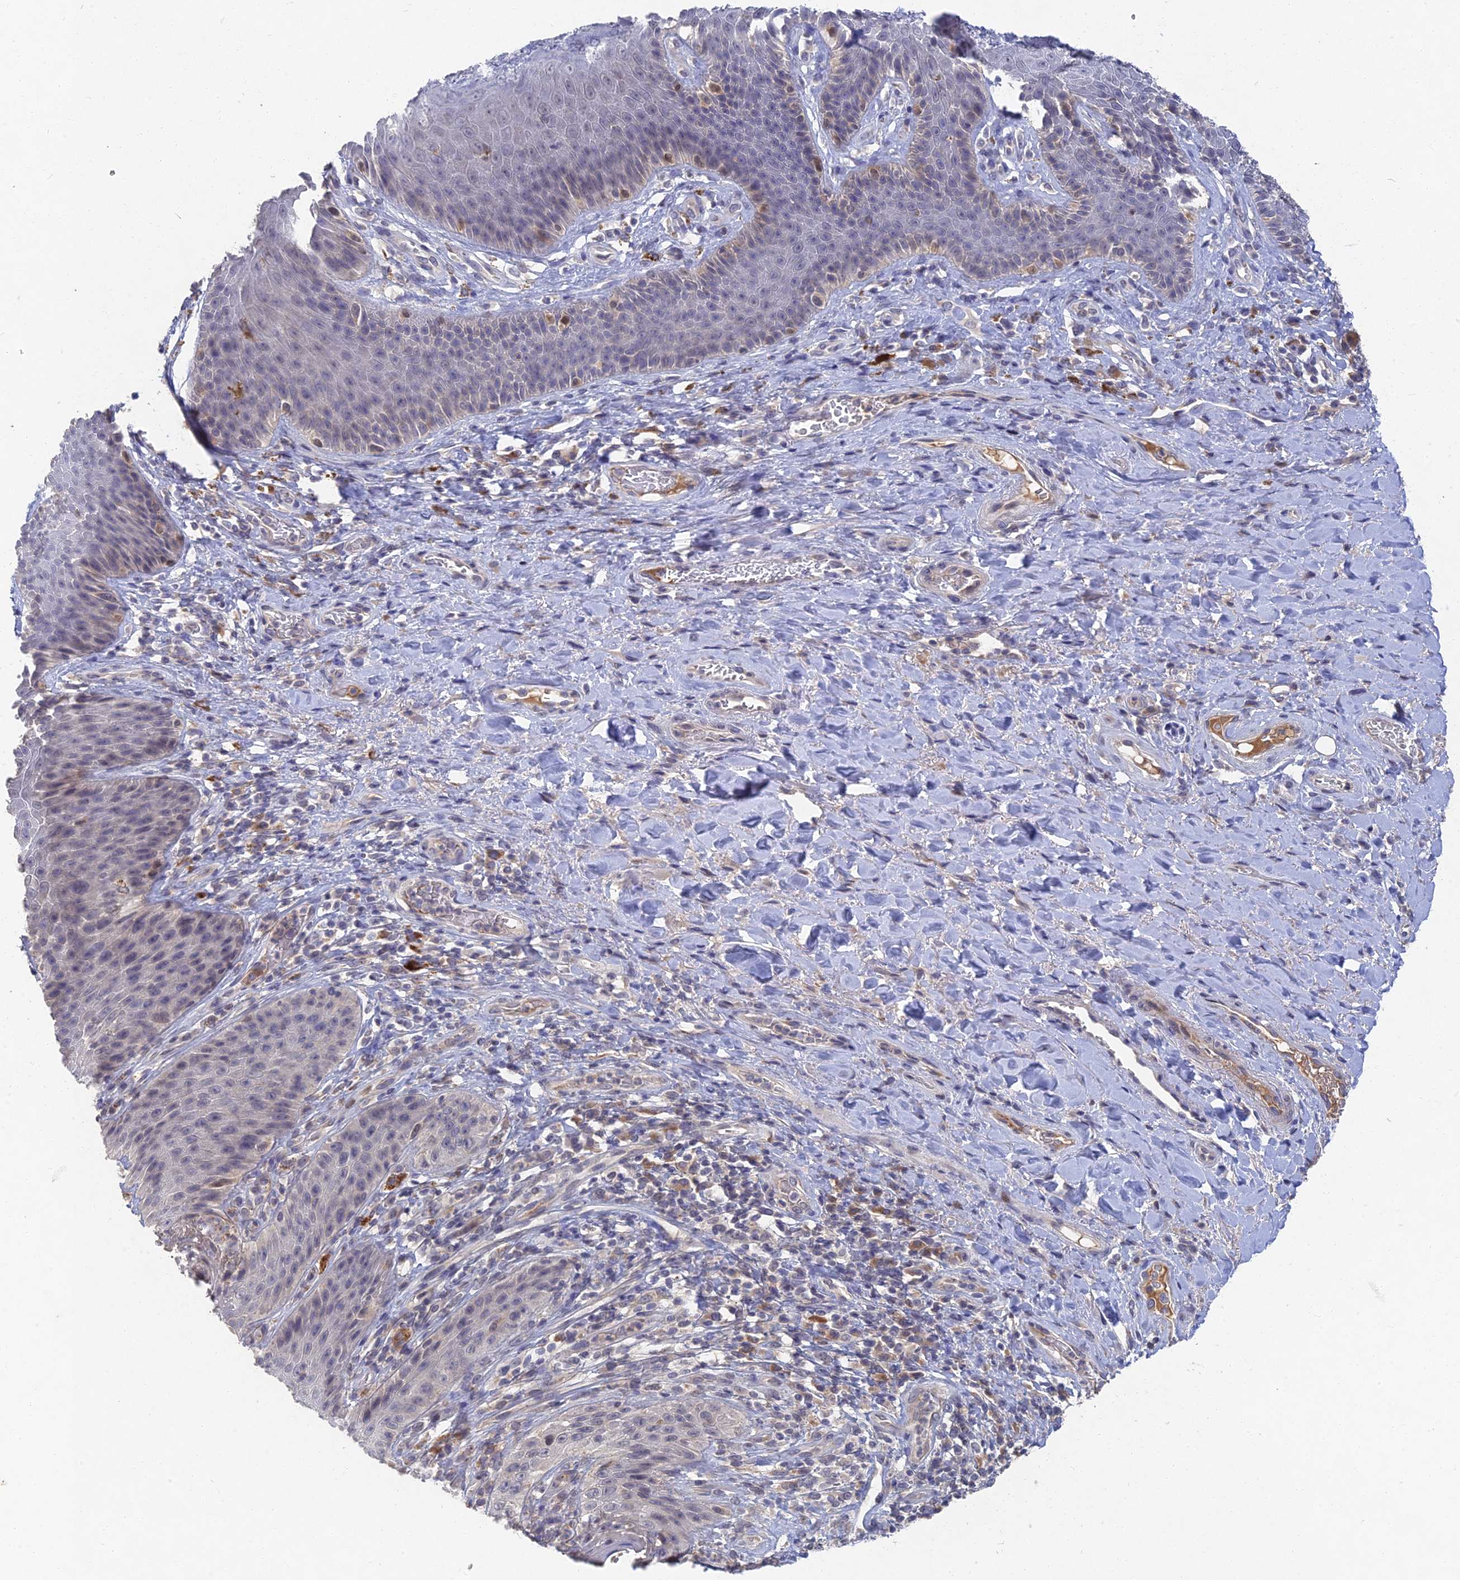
{"staining": {"intensity": "moderate", "quantity": "<25%", "location": "cytoplasmic/membranous"}, "tissue": "skin", "cell_type": "Epidermal cells", "image_type": "normal", "snomed": [{"axis": "morphology", "description": "Normal tissue, NOS"}, {"axis": "topography", "description": "Anal"}], "caption": "Protein expression analysis of normal skin exhibits moderate cytoplasmic/membranous positivity in about <25% of epidermal cells. (Stains: DAB (3,3'-diaminobenzidine) in brown, nuclei in blue, Microscopy: brightfield microscopy at high magnification).", "gene": "GNA15", "patient": {"sex": "female", "age": 89}}